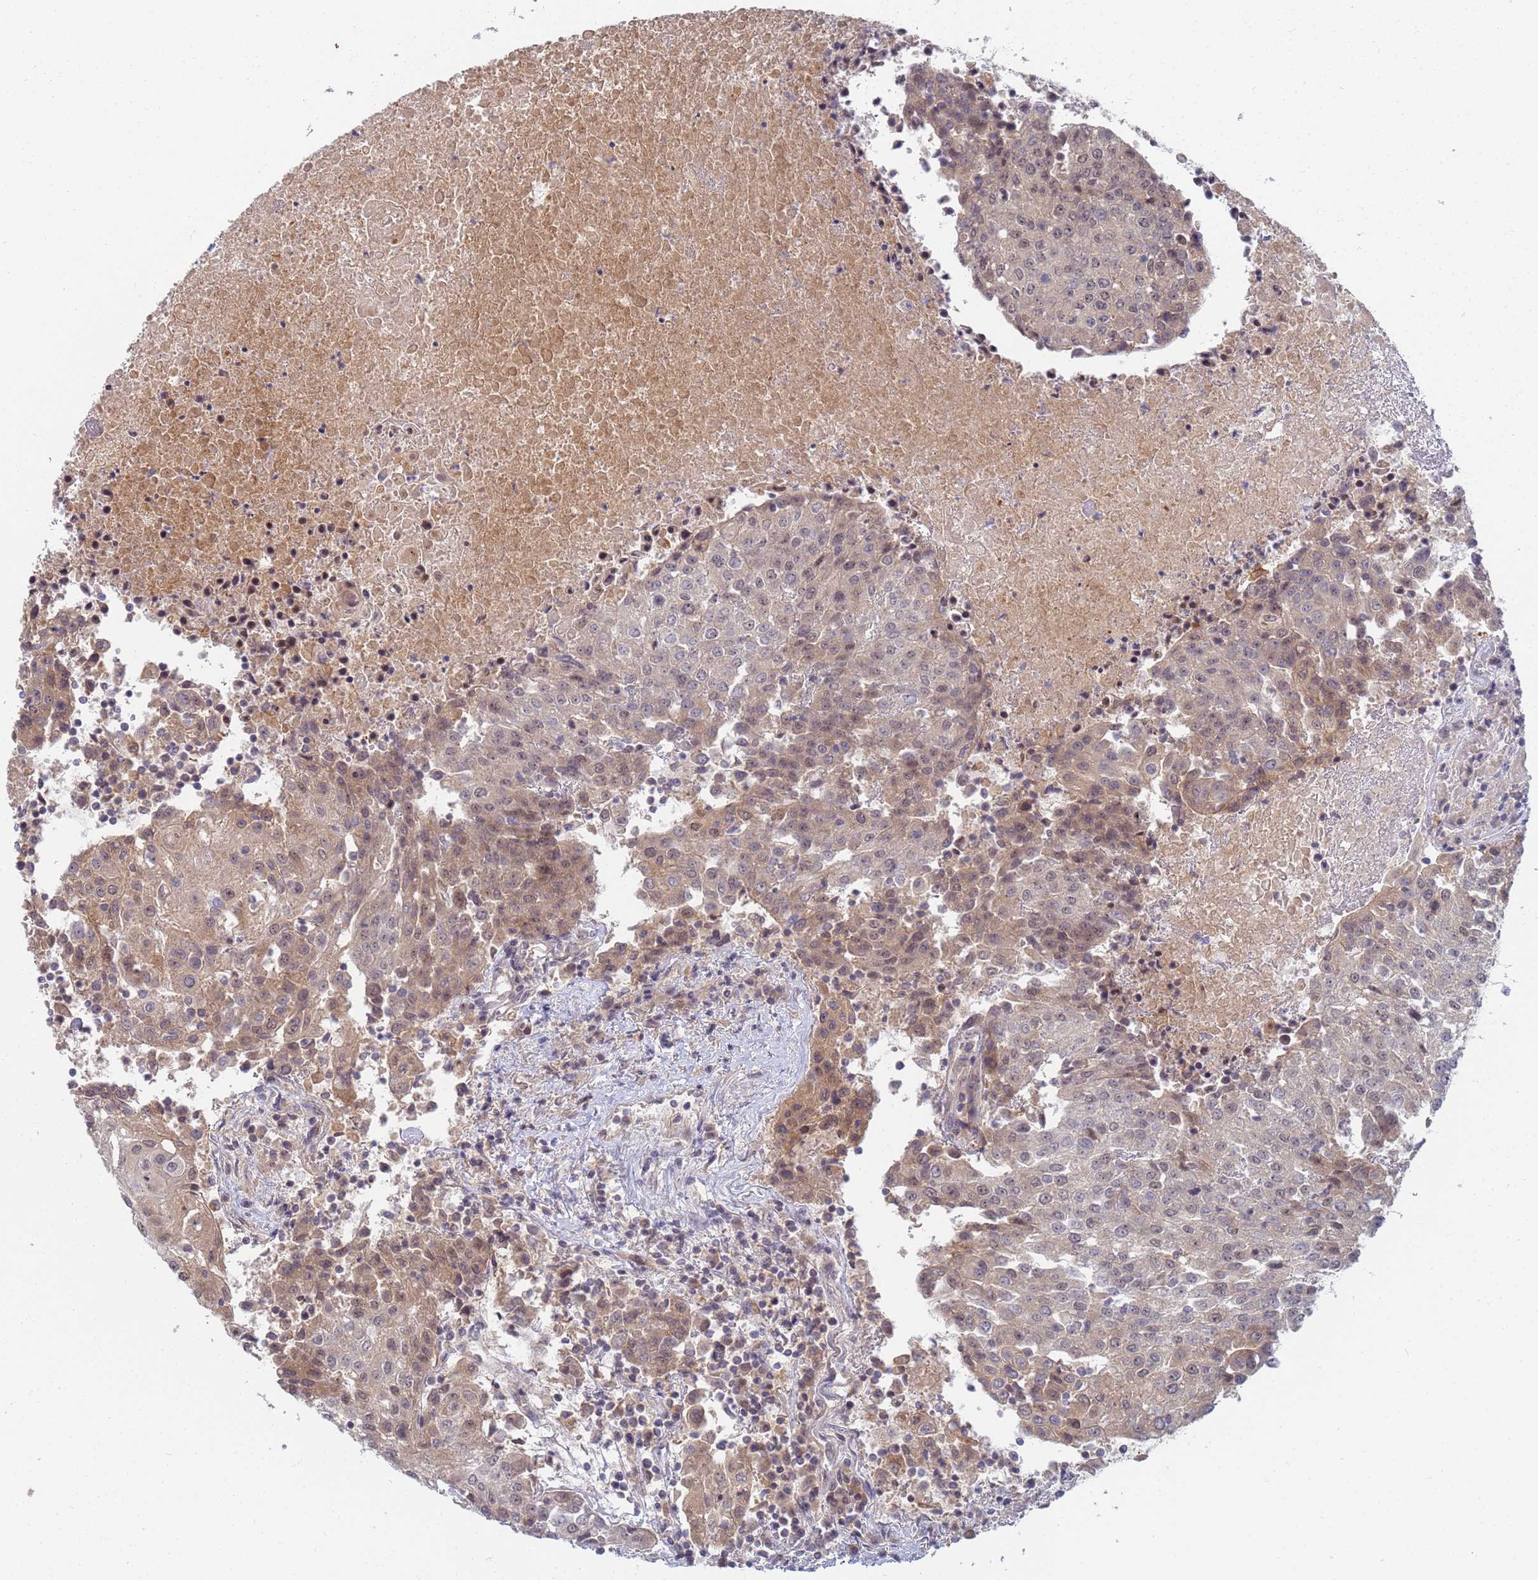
{"staining": {"intensity": "weak", "quantity": ">75%", "location": "cytoplasmic/membranous,nuclear"}, "tissue": "urothelial cancer", "cell_type": "Tumor cells", "image_type": "cancer", "snomed": [{"axis": "morphology", "description": "Urothelial carcinoma, High grade"}, {"axis": "topography", "description": "Urinary bladder"}], "caption": "Brown immunohistochemical staining in human urothelial cancer reveals weak cytoplasmic/membranous and nuclear staining in about >75% of tumor cells.", "gene": "SHARPIN", "patient": {"sex": "female", "age": 85}}